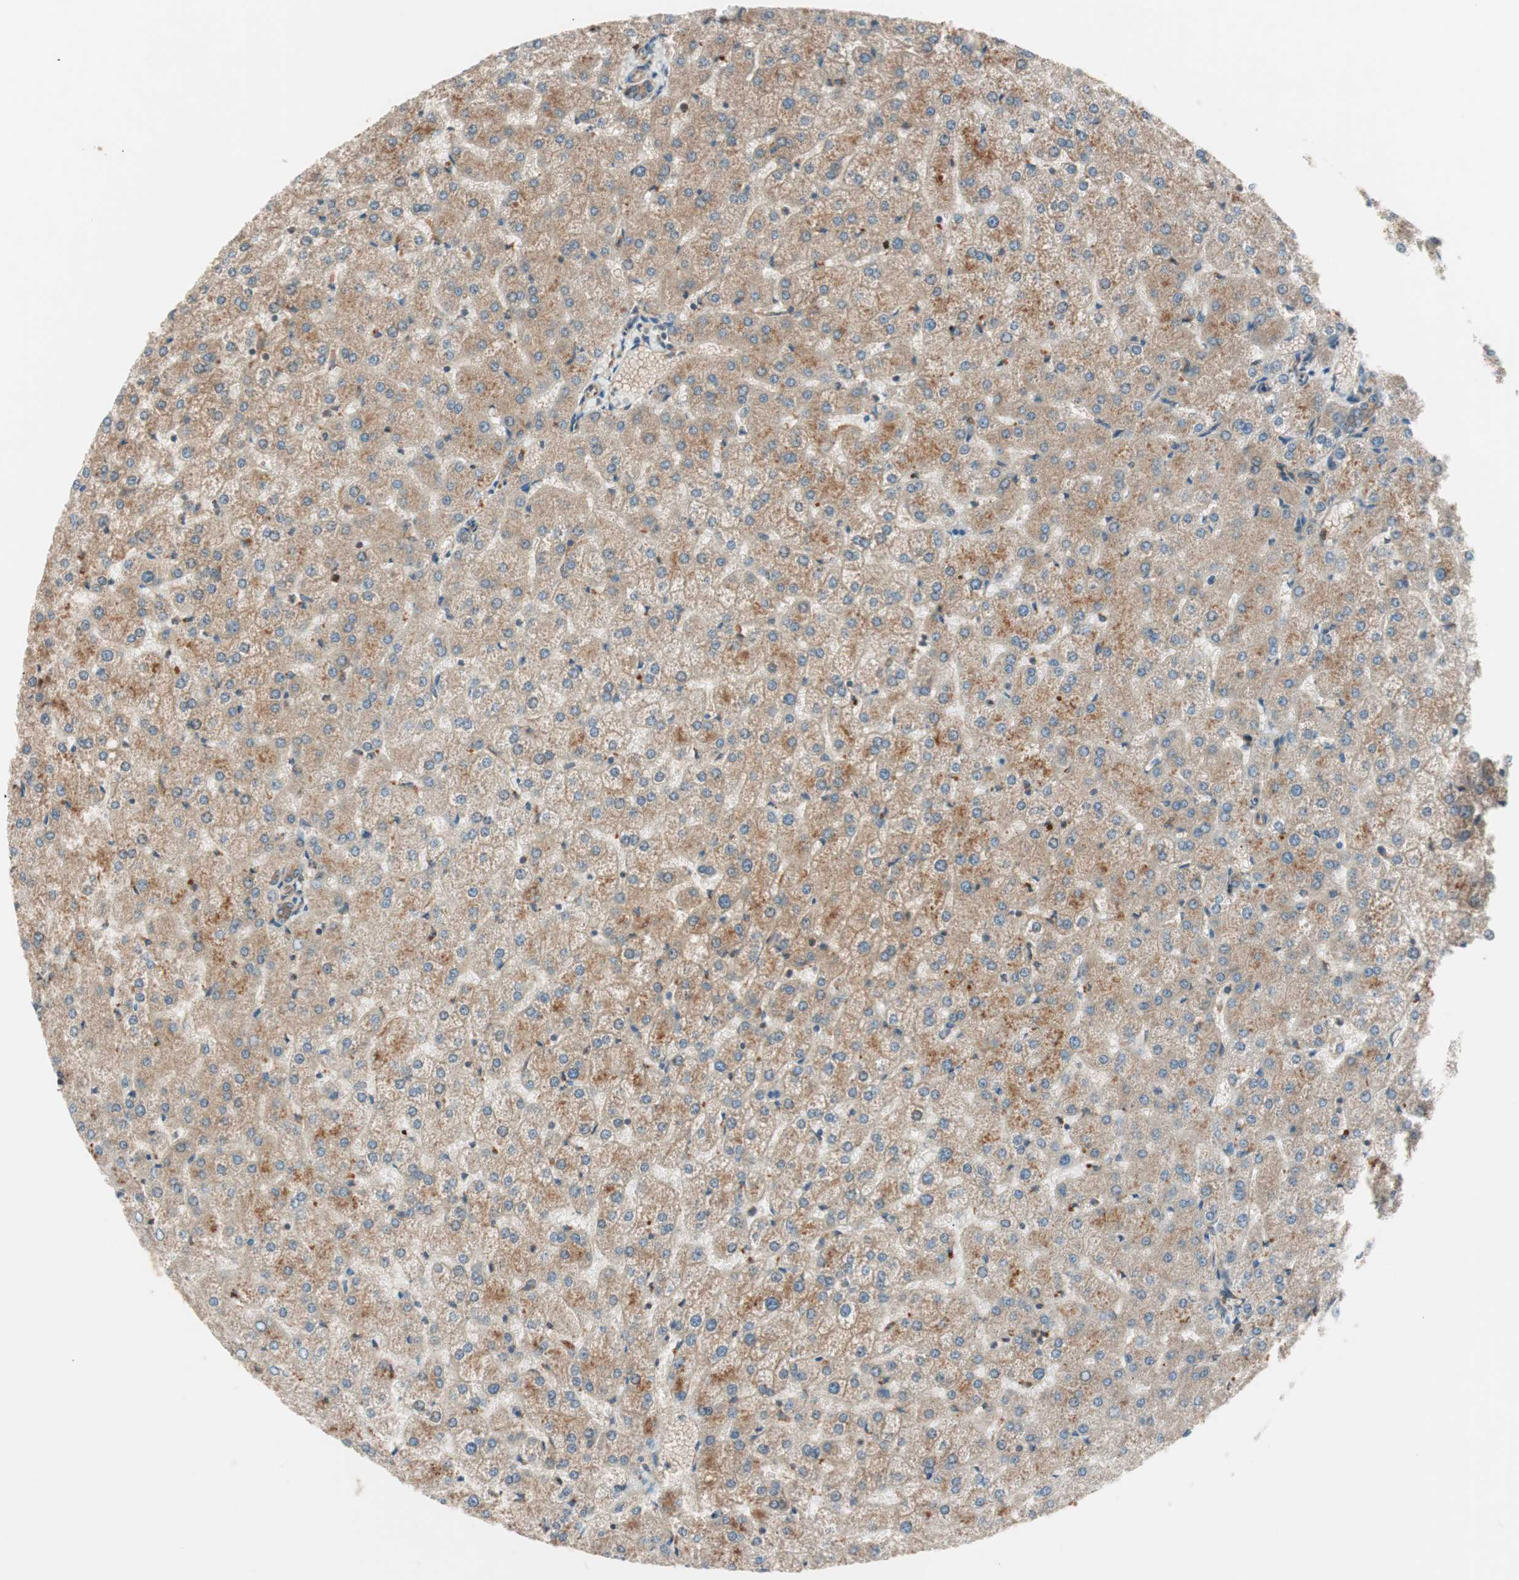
{"staining": {"intensity": "moderate", "quantity": ">75%", "location": "cytoplasmic/membranous"}, "tissue": "liver", "cell_type": "Cholangiocytes", "image_type": "normal", "snomed": [{"axis": "morphology", "description": "Normal tissue, NOS"}, {"axis": "topography", "description": "Liver"}], "caption": "Protein positivity by IHC exhibits moderate cytoplasmic/membranous staining in about >75% of cholangiocytes in normal liver.", "gene": "RAB5A", "patient": {"sex": "female", "age": 32}}